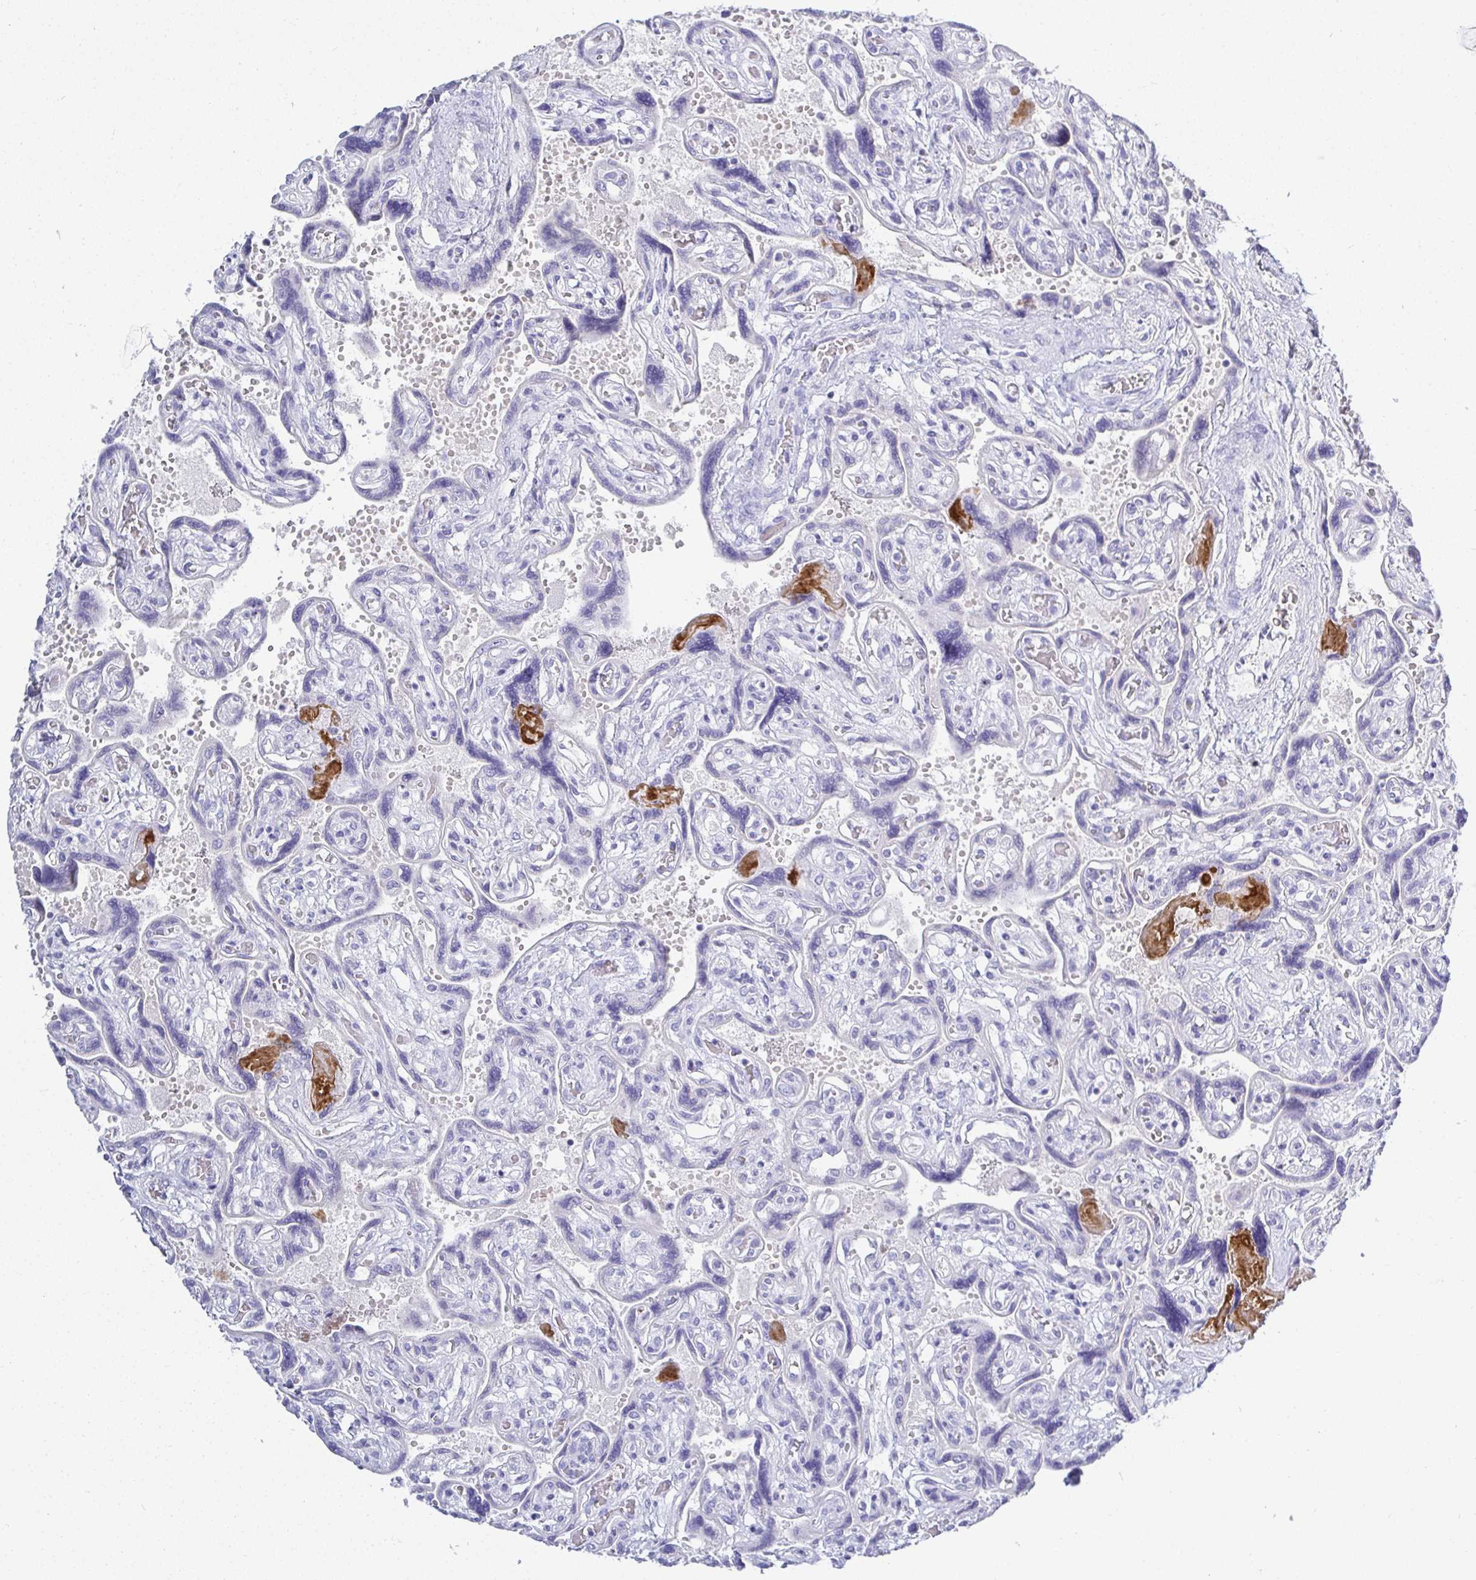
{"staining": {"intensity": "moderate", "quantity": "<25%", "location": "cytoplasmic/membranous"}, "tissue": "placenta", "cell_type": "Decidual cells", "image_type": "normal", "snomed": [{"axis": "morphology", "description": "Normal tissue, NOS"}, {"axis": "topography", "description": "Placenta"}], "caption": "Placenta stained for a protein displays moderate cytoplasmic/membranous positivity in decidual cells.", "gene": "TMEM241", "patient": {"sex": "female", "age": 32}}